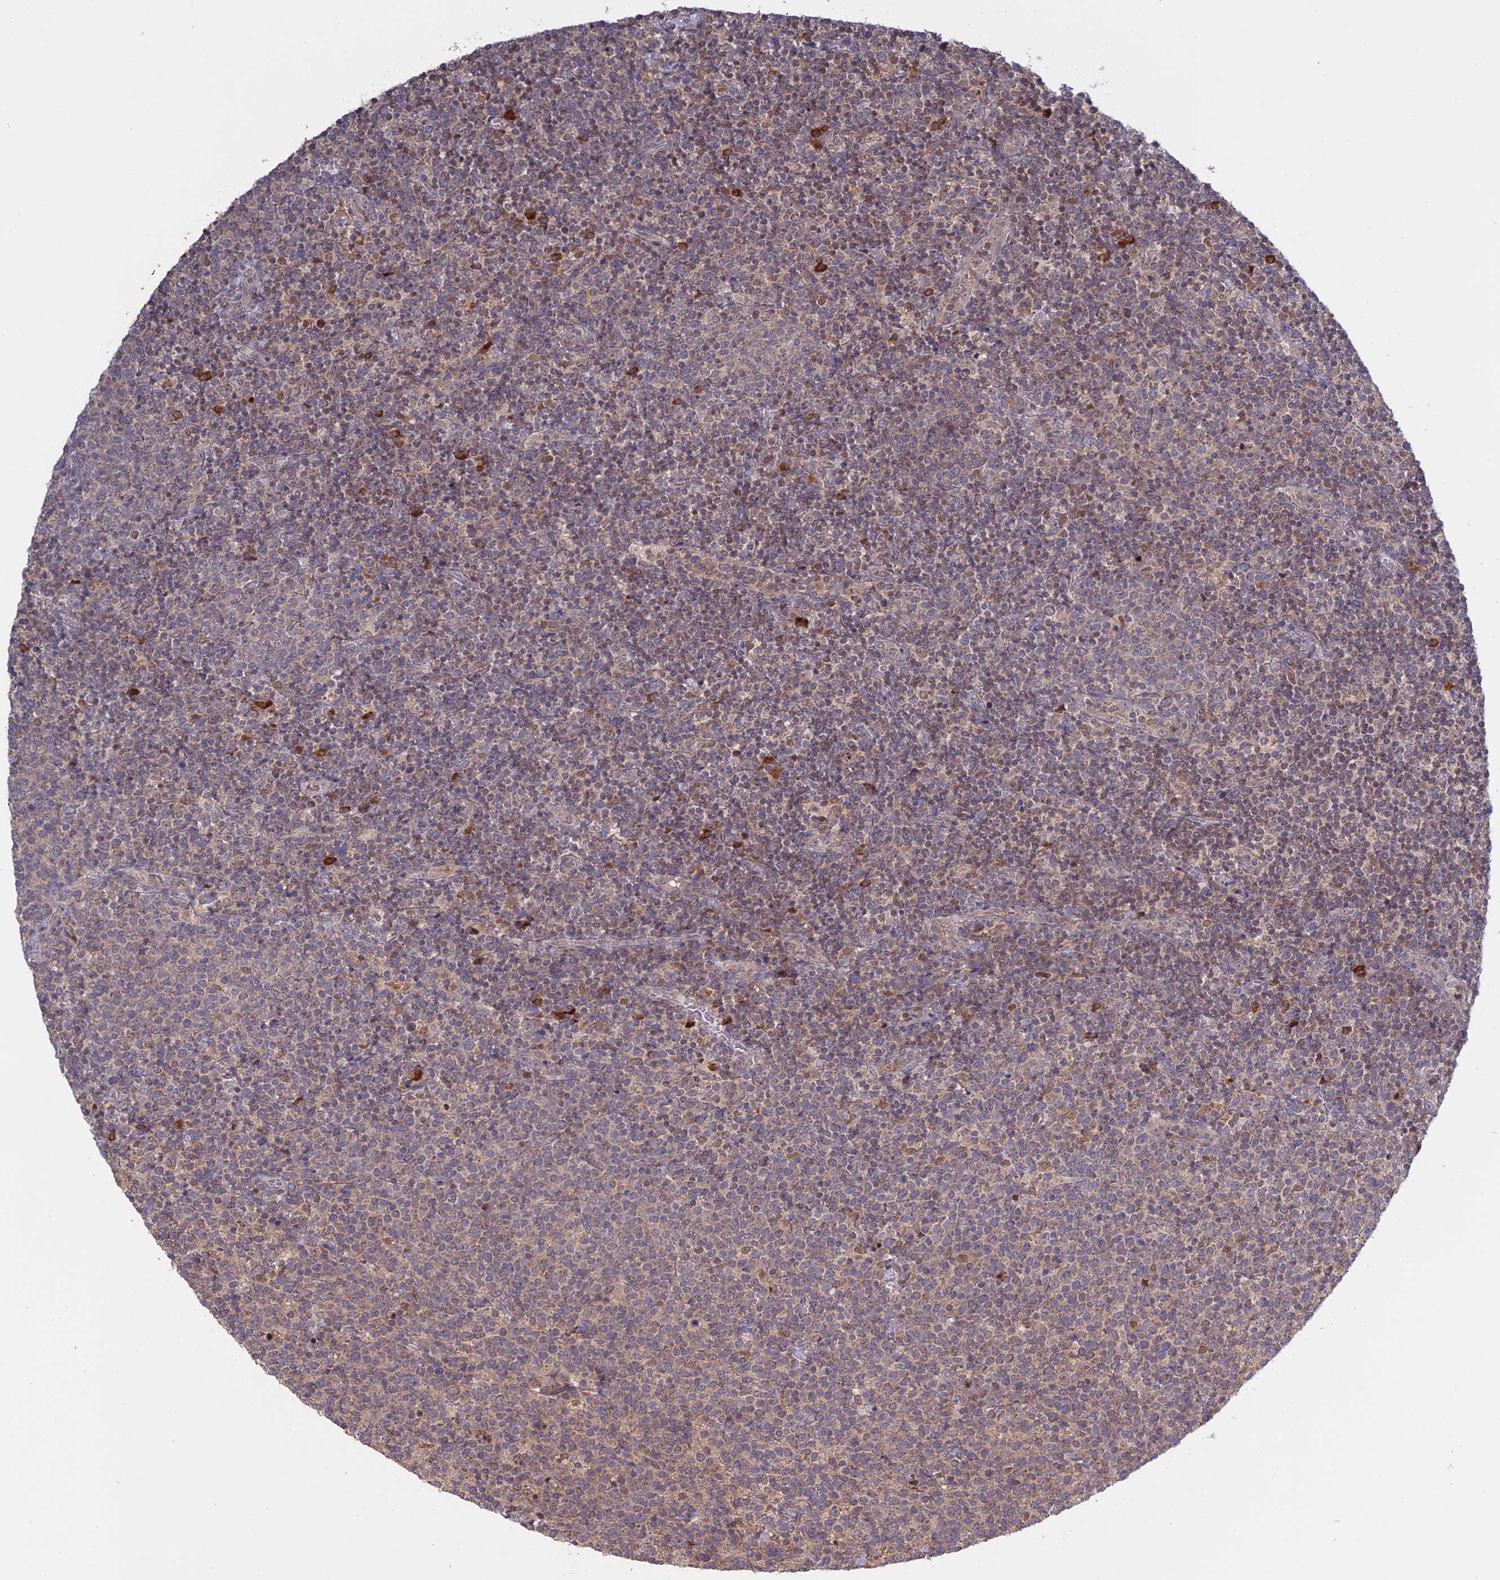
{"staining": {"intensity": "weak", "quantity": "<25%", "location": "cytoplasmic/membranous"}, "tissue": "lymphoma", "cell_type": "Tumor cells", "image_type": "cancer", "snomed": [{"axis": "morphology", "description": "Malignant lymphoma, non-Hodgkin's type, High grade"}, {"axis": "topography", "description": "Lymph node"}], "caption": "There is no significant staining in tumor cells of malignant lymphoma, non-Hodgkin's type (high-grade).", "gene": "TMEM208", "patient": {"sex": "male", "age": 61}}